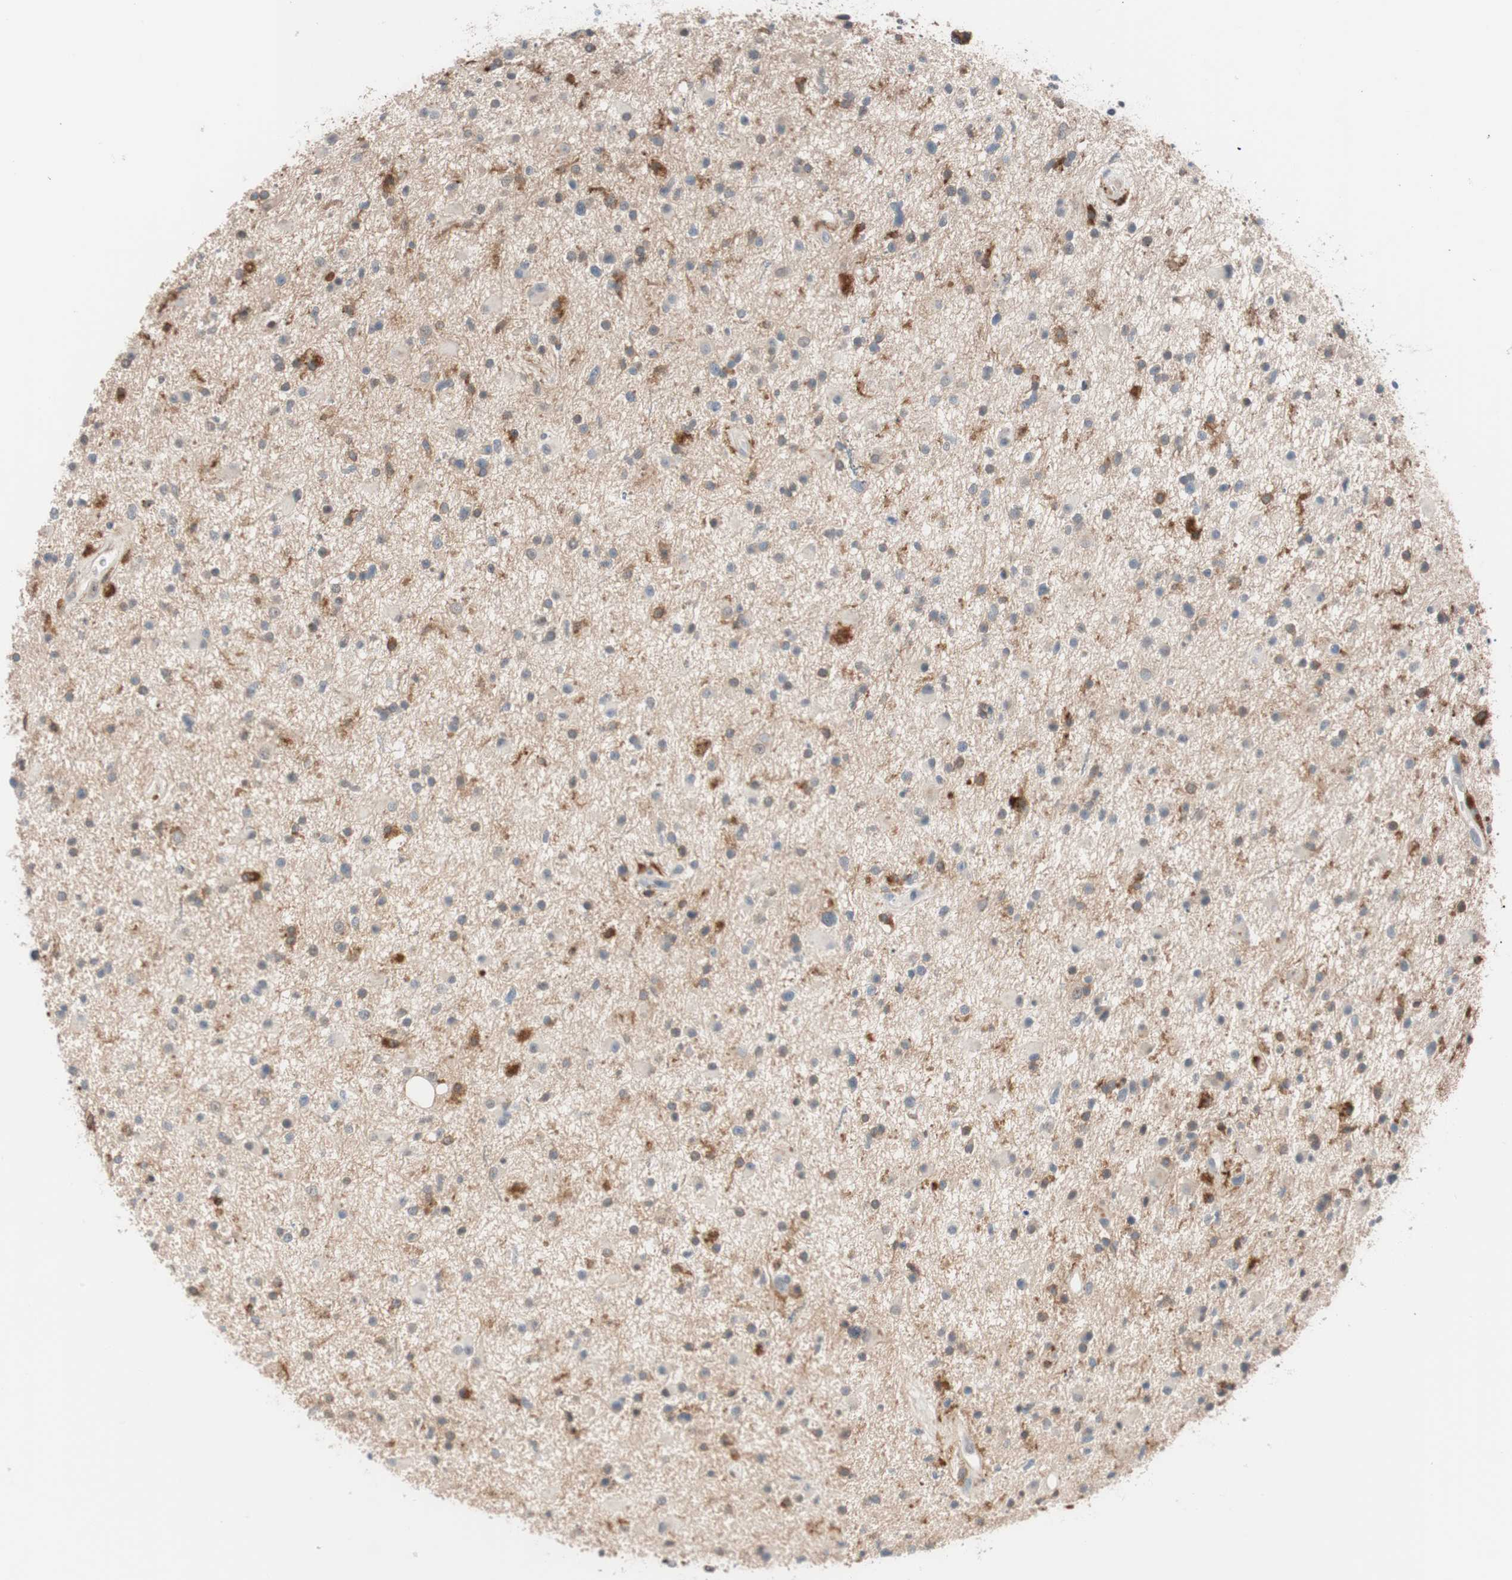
{"staining": {"intensity": "weak", "quantity": "25%-75%", "location": "cytoplasmic/membranous"}, "tissue": "glioma", "cell_type": "Tumor cells", "image_type": "cancer", "snomed": [{"axis": "morphology", "description": "Glioma, malignant, High grade"}, {"axis": "topography", "description": "Brain"}], "caption": "An IHC photomicrograph of tumor tissue is shown. Protein staining in brown labels weak cytoplasmic/membranous positivity in malignant high-grade glioma within tumor cells.", "gene": "LITAF", "patient": {"sex": "male", "age": 33}}